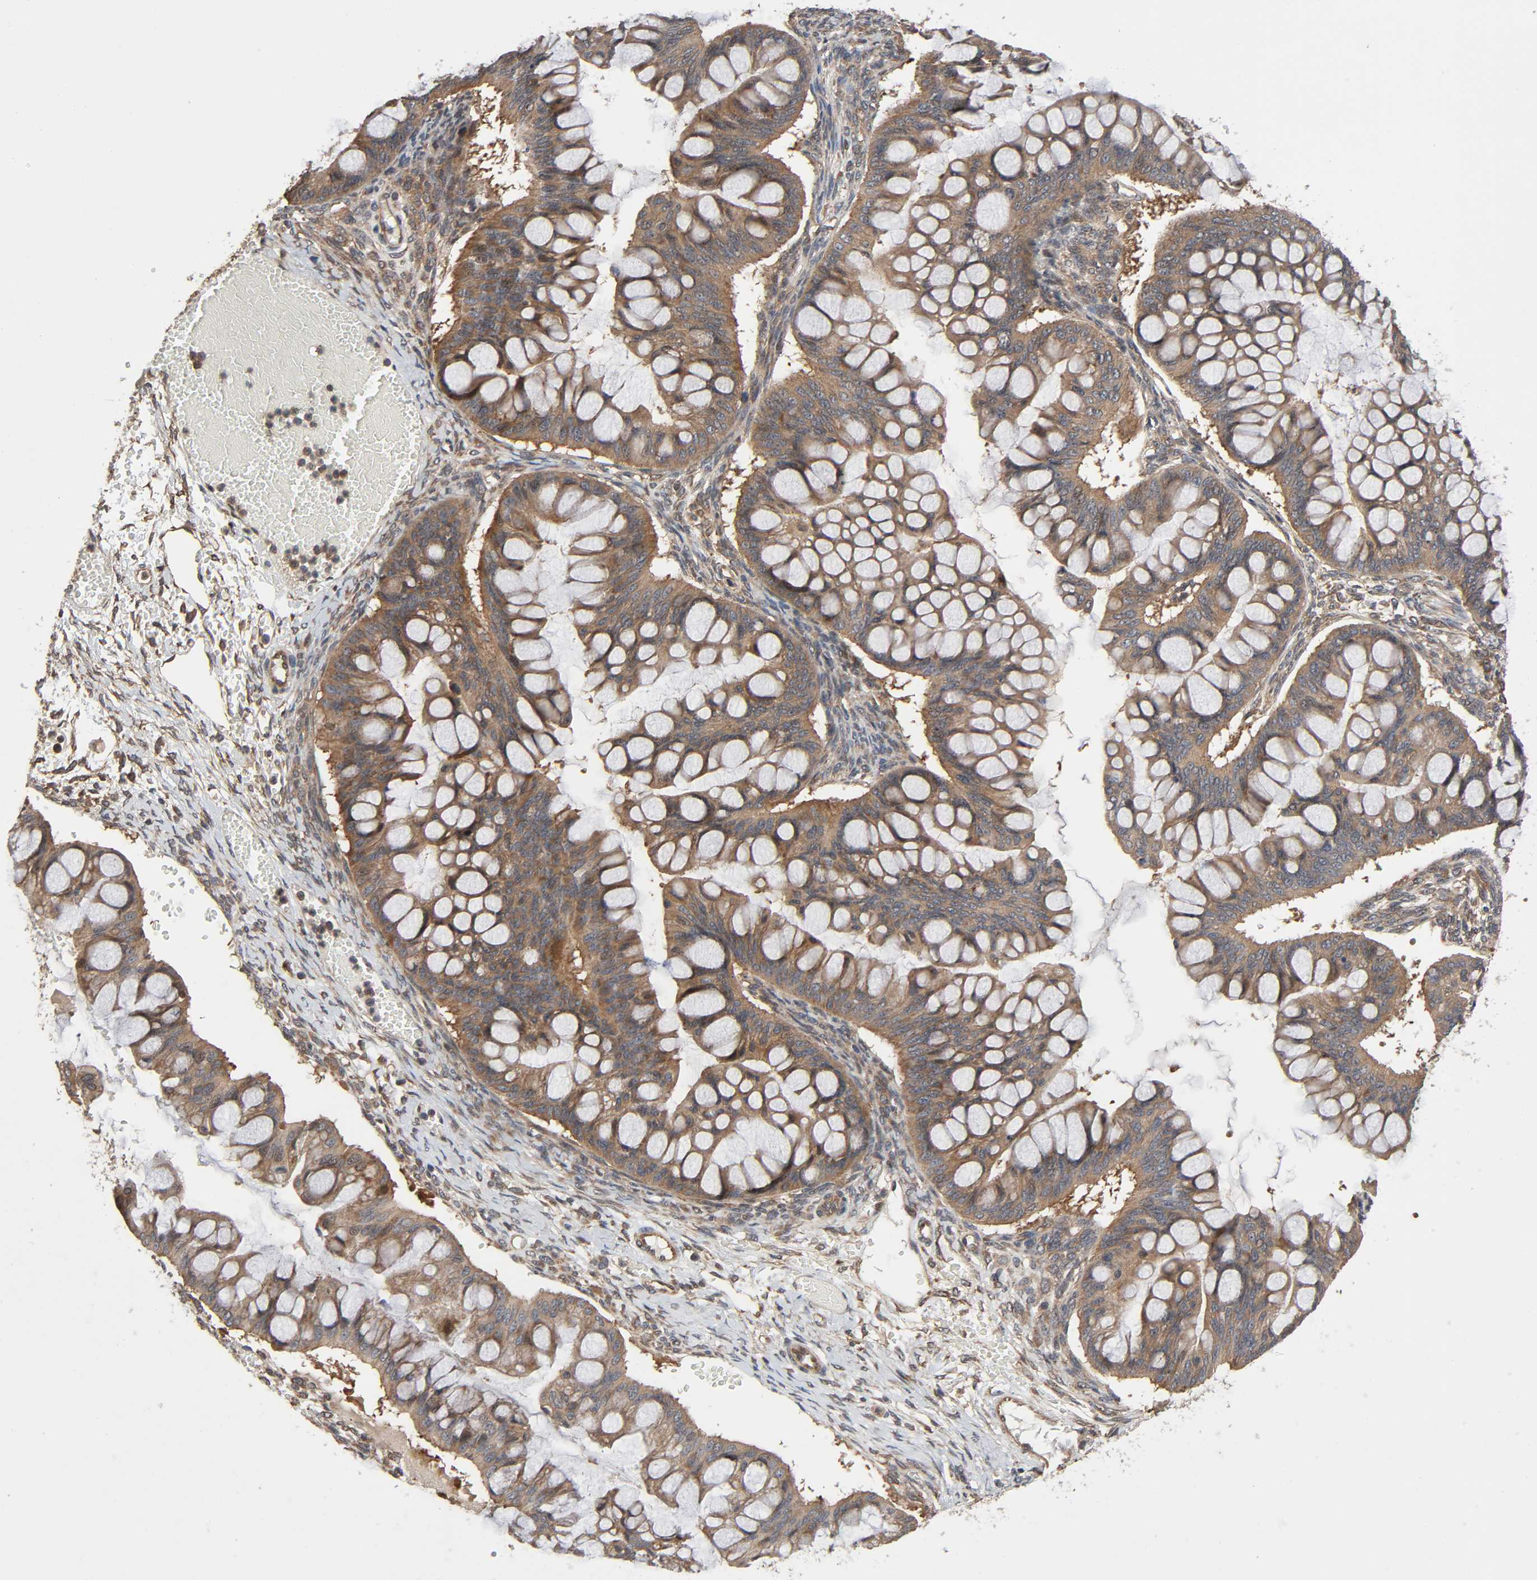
{"staining": {"intensity": "moderate", "quantity": ">75%", "location": "cytoplasmic/membranous"}, "tissue": "ovarian cancer", "cell_type": "Tumor cells", "image_type": "cancer", "snomed": [{"axis": "morphology", "description": "Cystadenocarcinoma, mucinous, NOS"}, {"axis": "topography", "description": "Ovary"}], "caption": "An immunohistochemistry image of neoplastic tissue is shown. Protein staining in brown labels moderate cytoplasmic/membranous positivity in ovarian mucinous cystadenocarcinoma within tumor cells.", "gene": "PPP2R1B", "patient": {"sex": "female", "age": 73}}